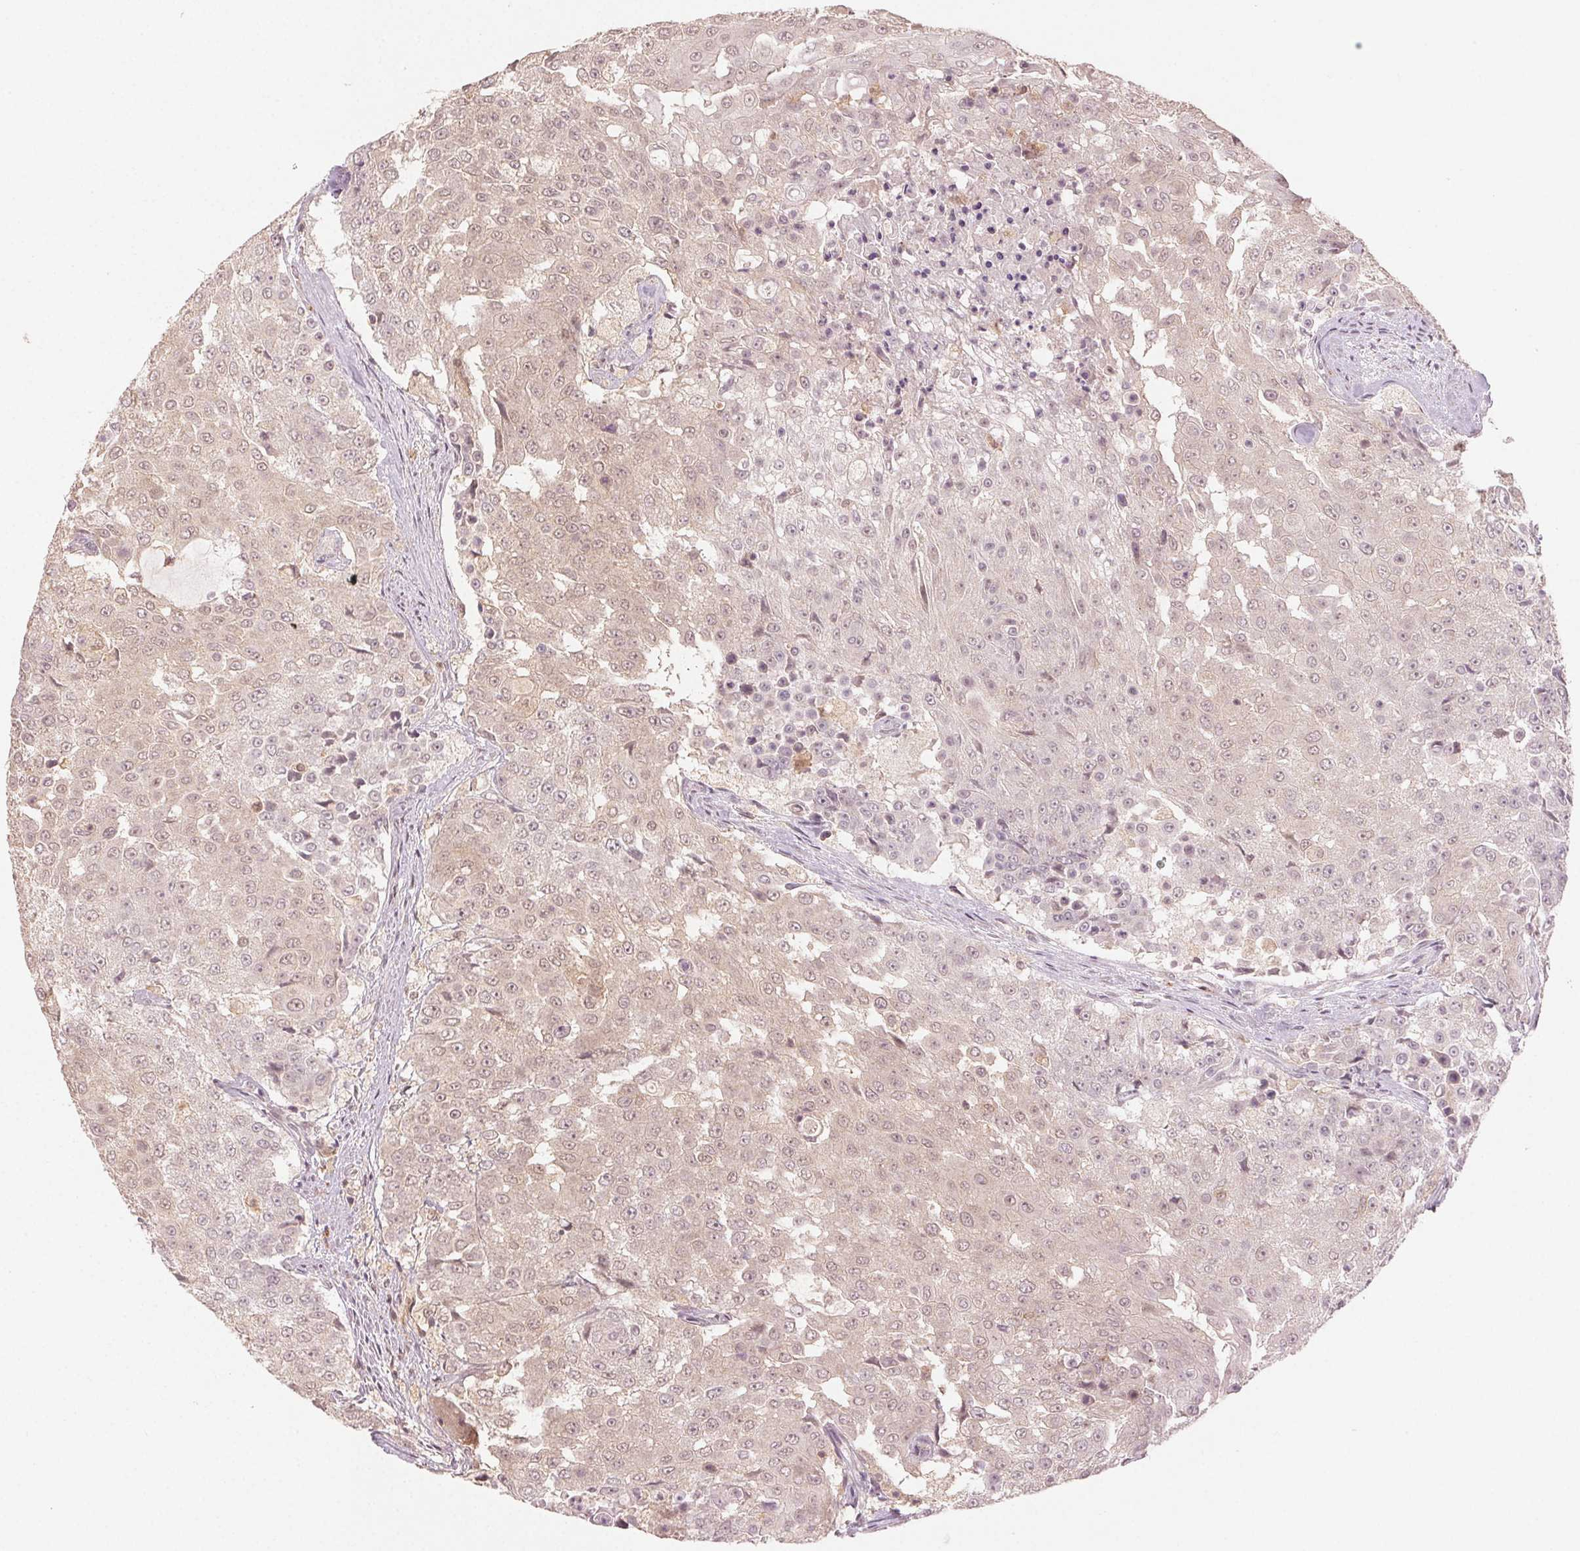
{"staining": {"intensity": "weak", "quantity": "<25%", "location": "nuclear"}, "tissue": "urothelial cancer", "cell_type": "Tumor cells", "image_type": "cancer", "snomed": [{"axis": "morphology", "description": "Urothelial carcinoma, High grade"}, {"axis": "topography", "description": "Urinary bladder"}], "caption": "Immunohistochemistry (IHC) histopathology image of human urothelial carcinoma (high-grade) stained for a protein (brown), which displays no staining in tumor cells.", "gene": "MAPK14", "patient": {"sex": "female", "age": 63}}